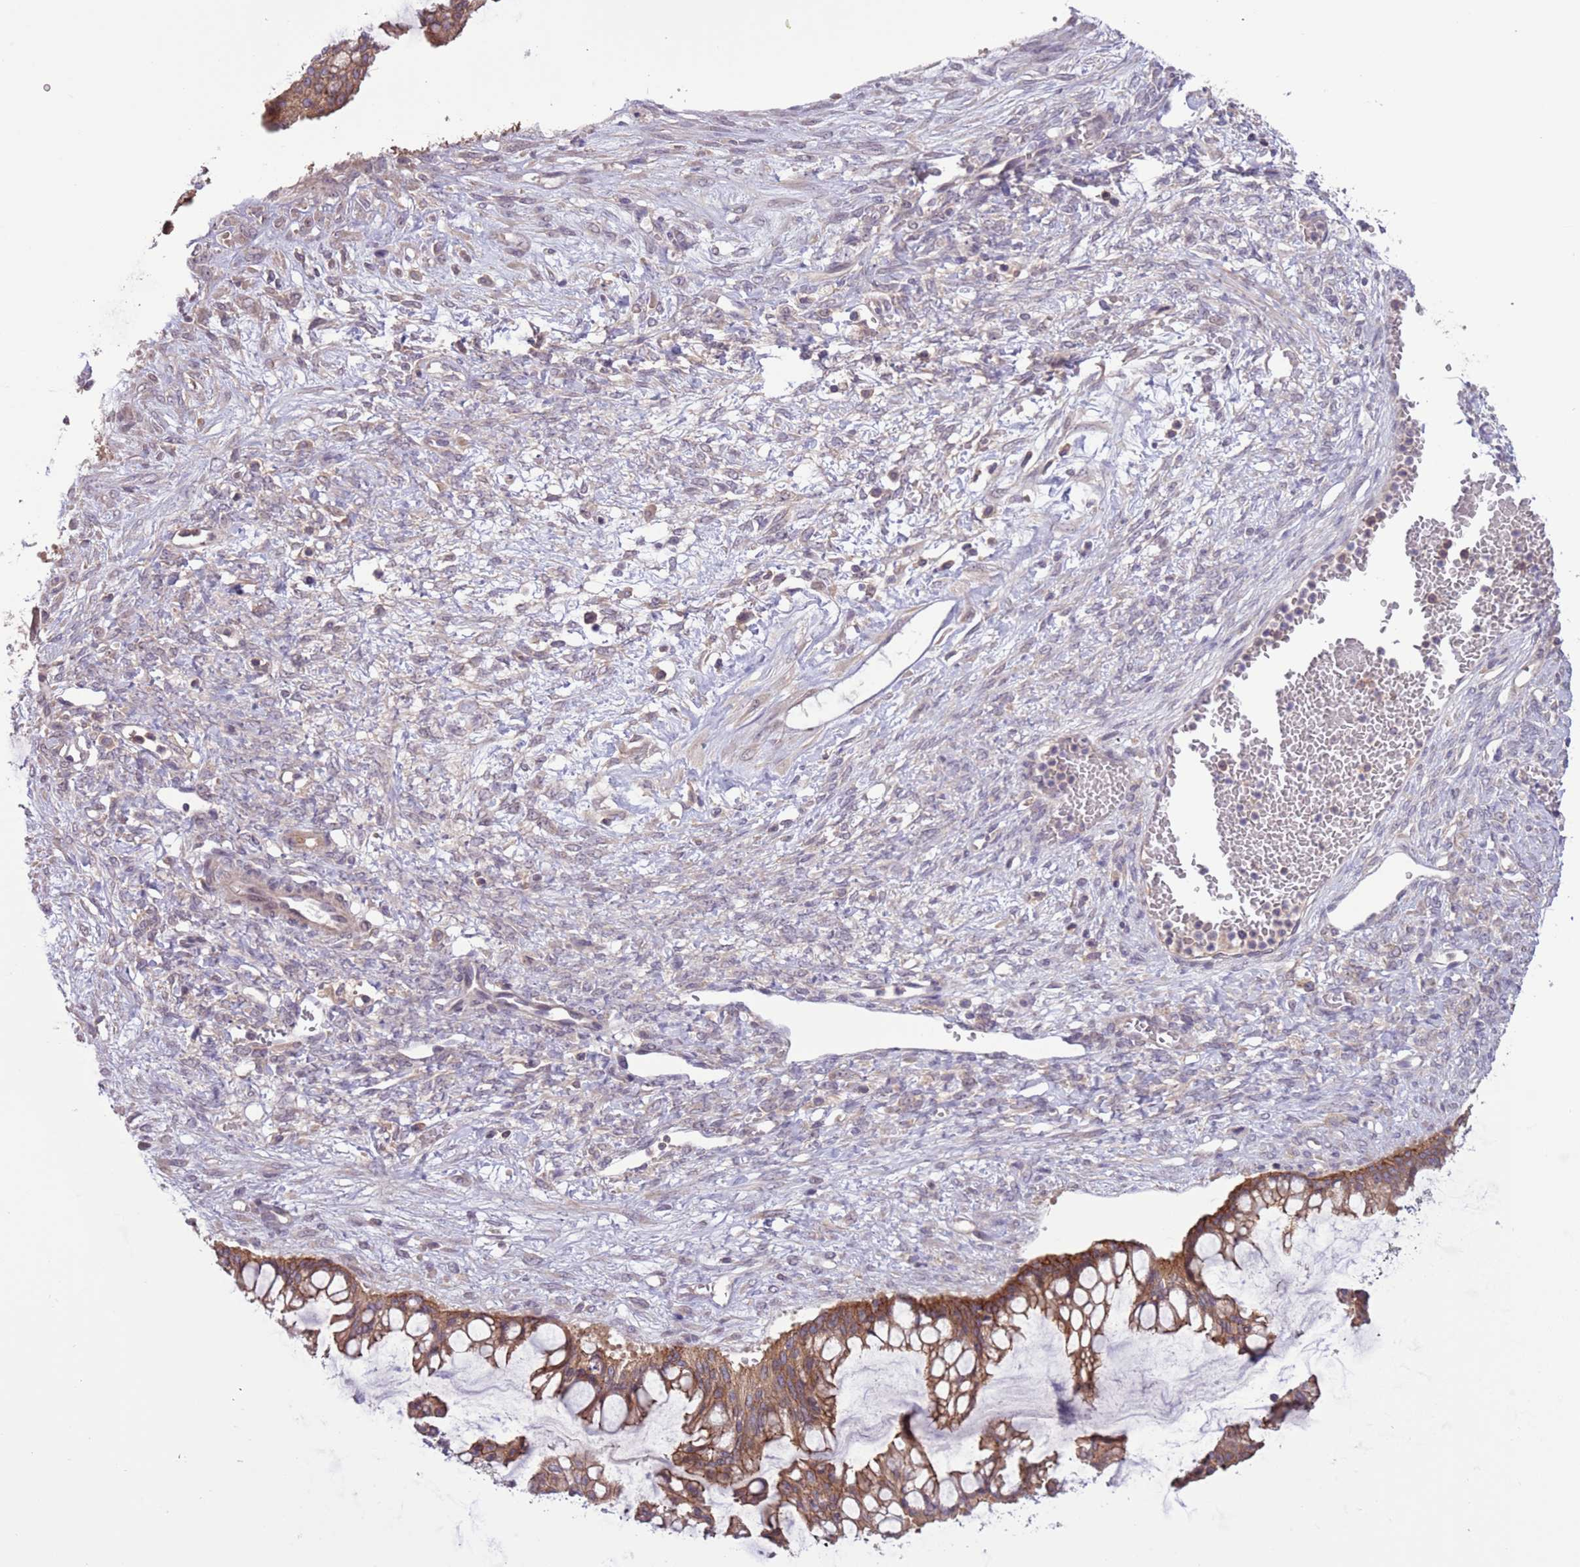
{"staining": {"intensity": "moderate", "quantity": ">75%", "location": "cytoplasmic/membranous"}, "tissue": "ovarian cancer", "cell_type": "Tumor cells", "image_type": "cancer", "snomed": [{"axis": "morphology", "description": "Cystadenocarcinoma, mucinous, NOS"}, {"axis": "topography", "description": "Ovary"}], "caption": "Ovarian cancer stained with a brown dye shows moderate cytoplasmic/membranous positive positivity in approximately >75% of tumor cells.", "gene": "SHROOM3", "patient": {"sex": "female", "age": 73}}